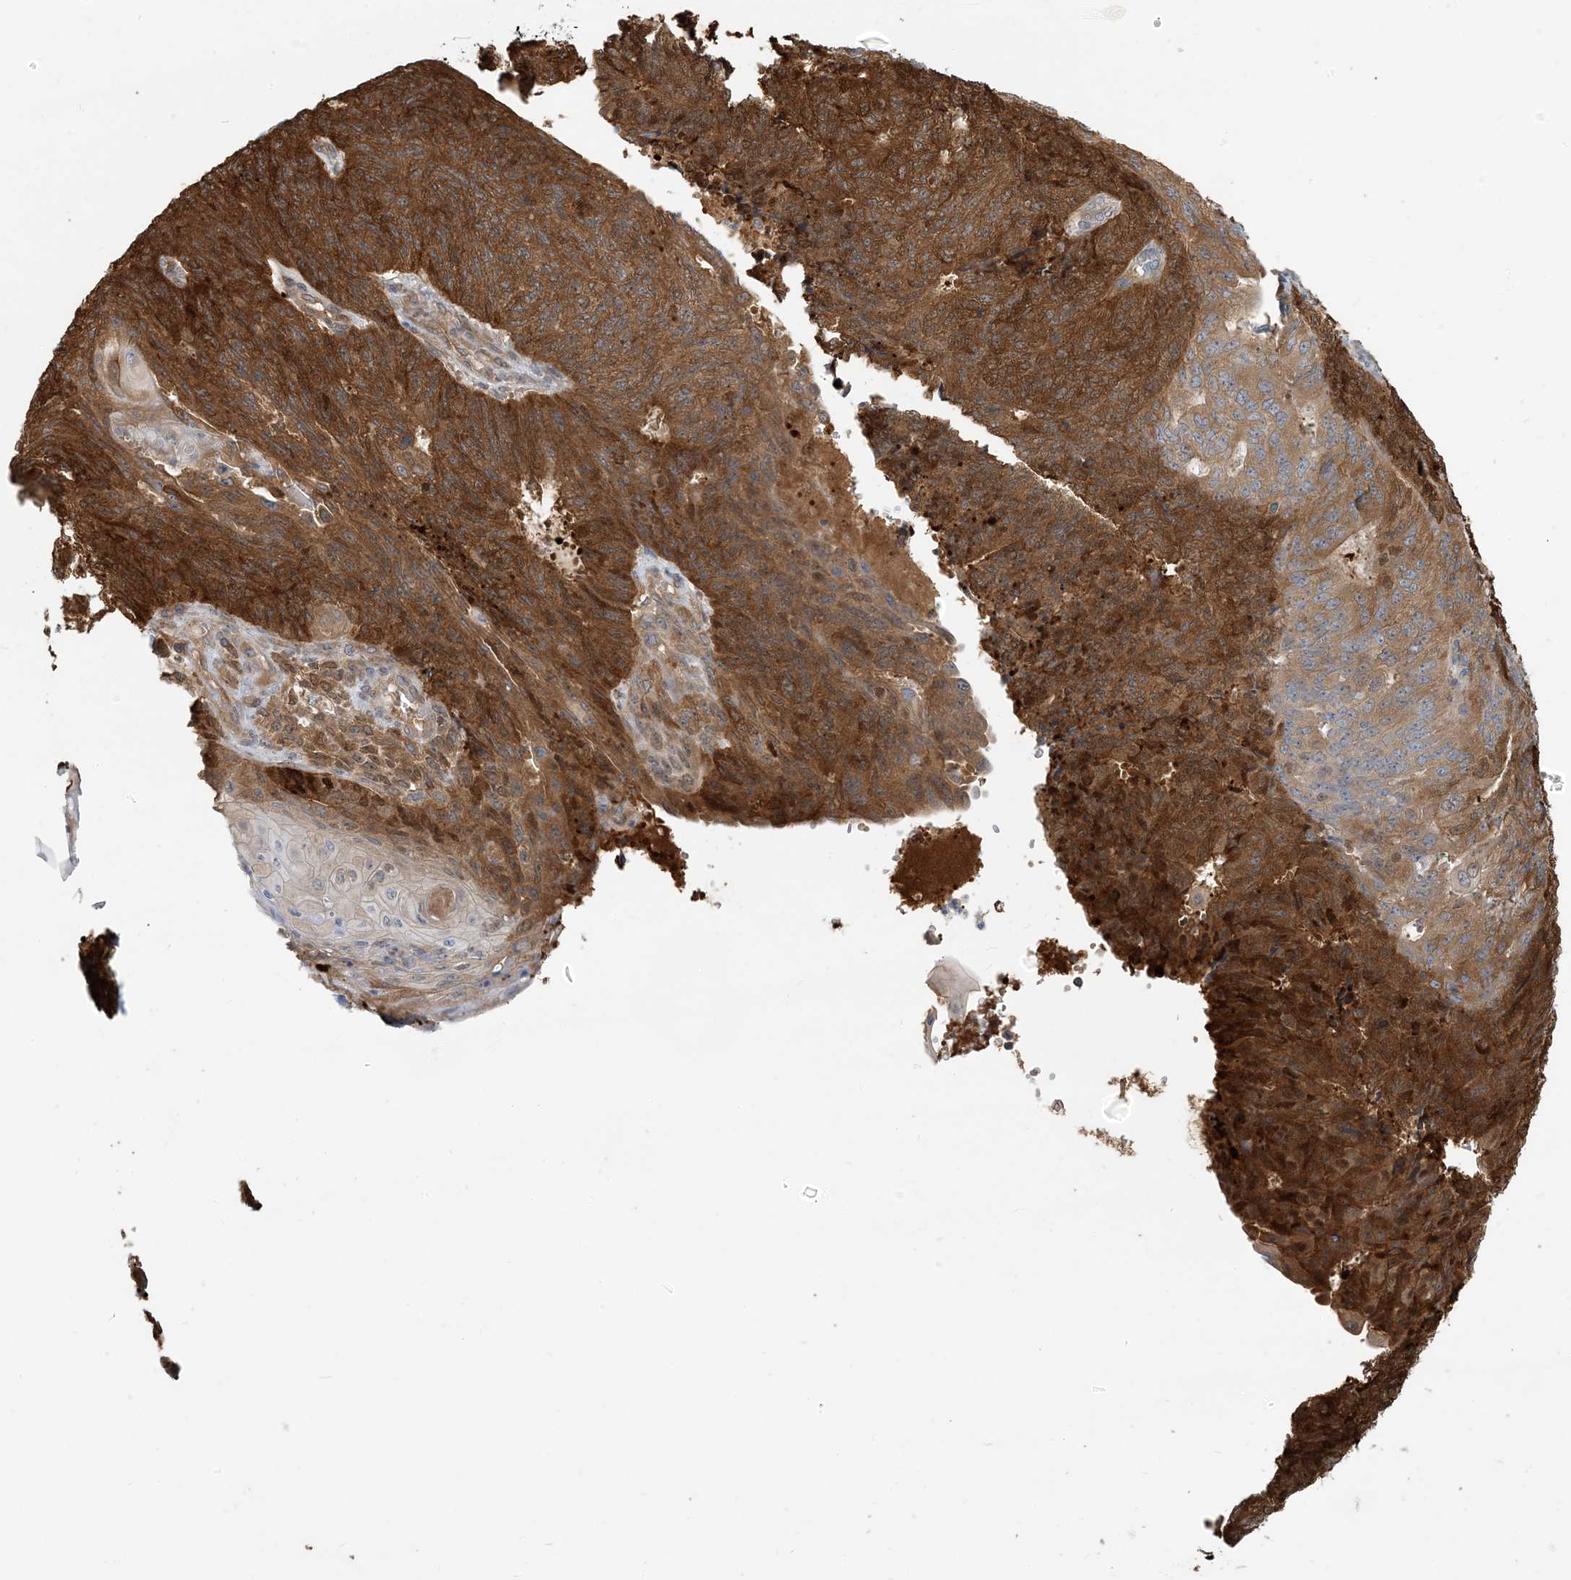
{"staining": {"intensity": "strong", "quantity": ">75%", "location": "cytoplasmic/membranous"}, "tissue": "endometrial cancer", "cell_type": "Tumor cells", "image_type": "cancer", "snomed": [{"axis": "morphology", "description": "Adenocarcinoma, NOS"}, {"axis": "topography", "description": "Endometrium"}], "caption": "Adenocarcinoma (endometrial) was stained to show a protein in brown. There is high levels of strong cytoplasmic/membranous expression in about >75% of tumor cells.", "gene": "ZC3H12A", "patient": {"sex": "female", "age": 32}}